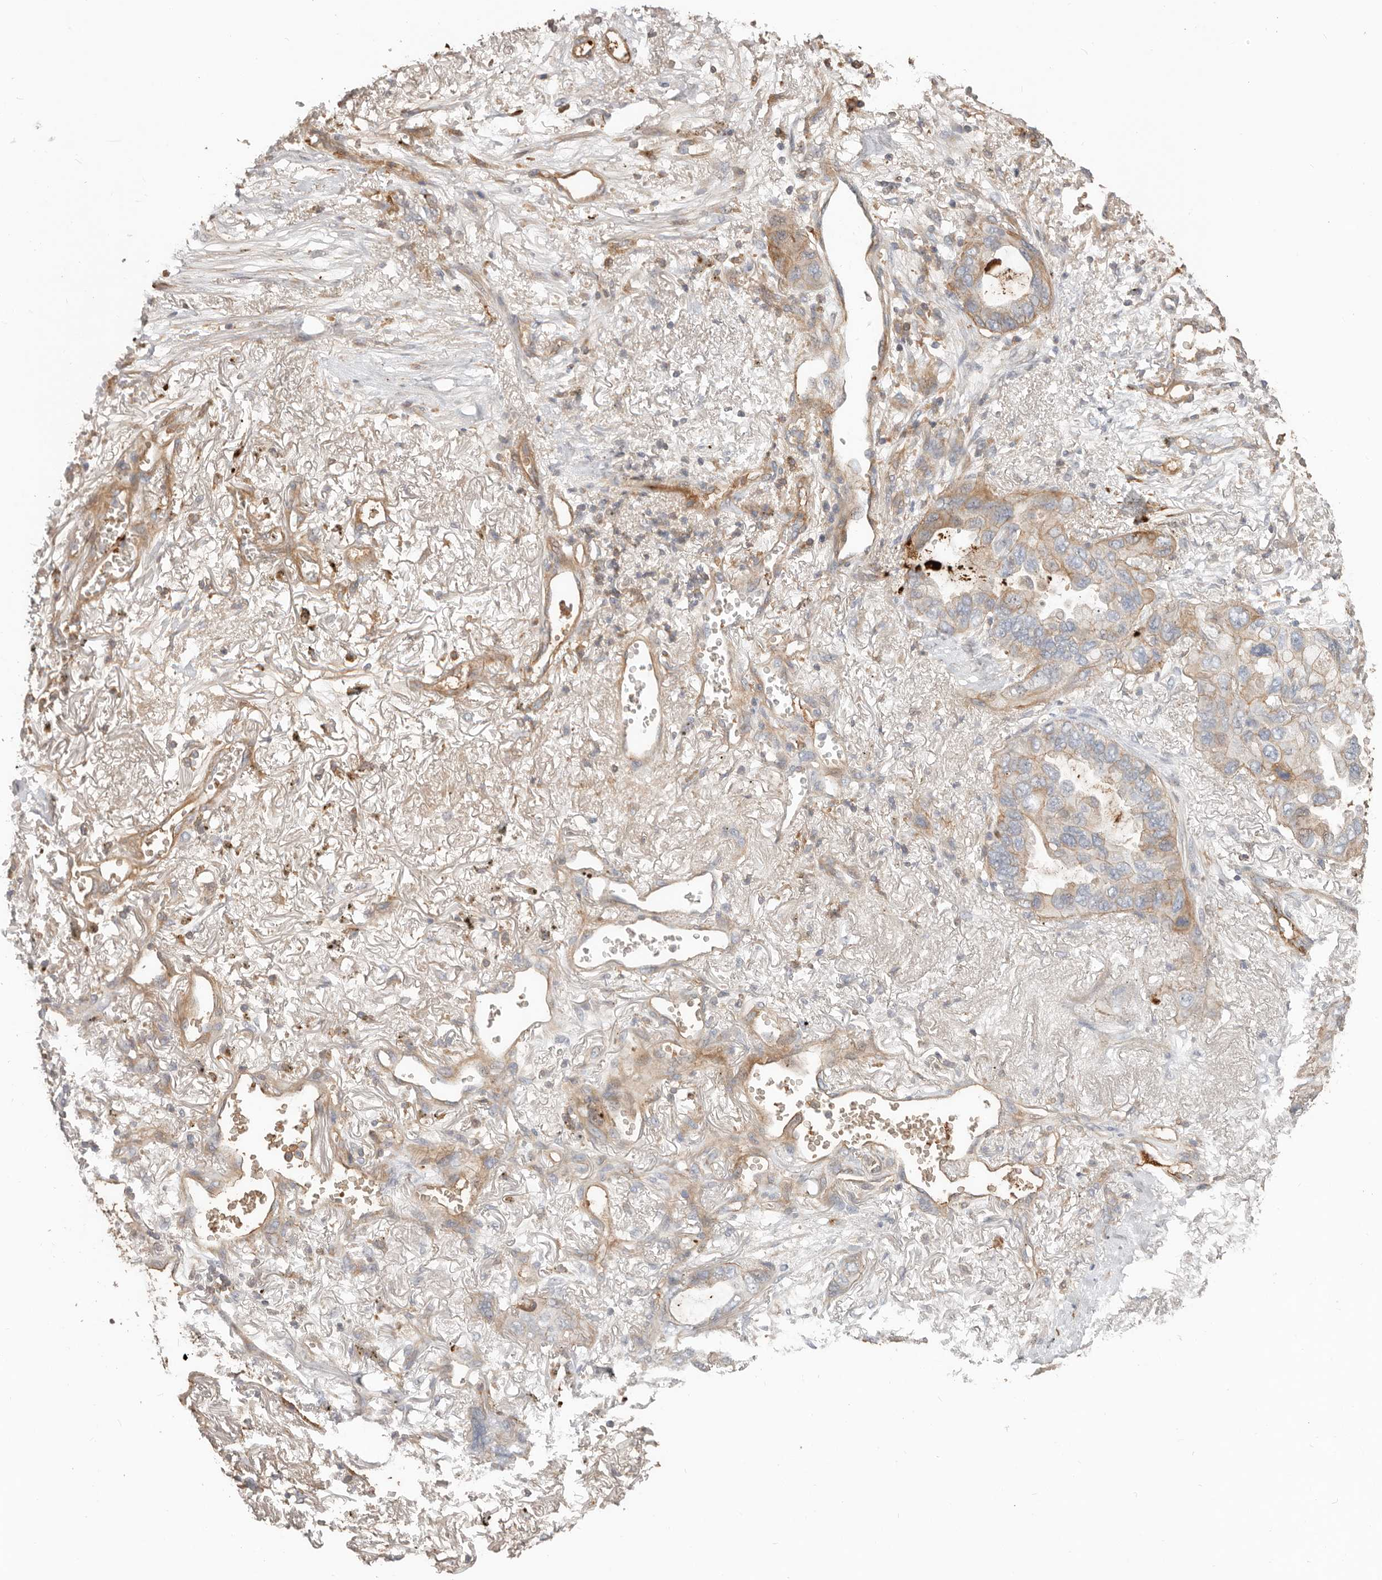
{"staining": {"intensity": "moderate", "quantity": "<25%", "location": "cytoplasmic/membranous"}, "tissue": "lung cancer", "cell_type": "Tumor cells", "image_type": "cancer", "snomed": [{"axis": "morphology", "description": "Squamous cell carcinoma, NOS"}, {"axis": "topography", "description": "Lung"}], "caption": "Protein expression analysis of human lung cancer (squamous cell carcinoma) reveals moderate cytoplasmic/membranous expression in approximately <25% of tumor cells.", "gene": "MTFR2", "patient": {"sex": "female", "age": 73}}